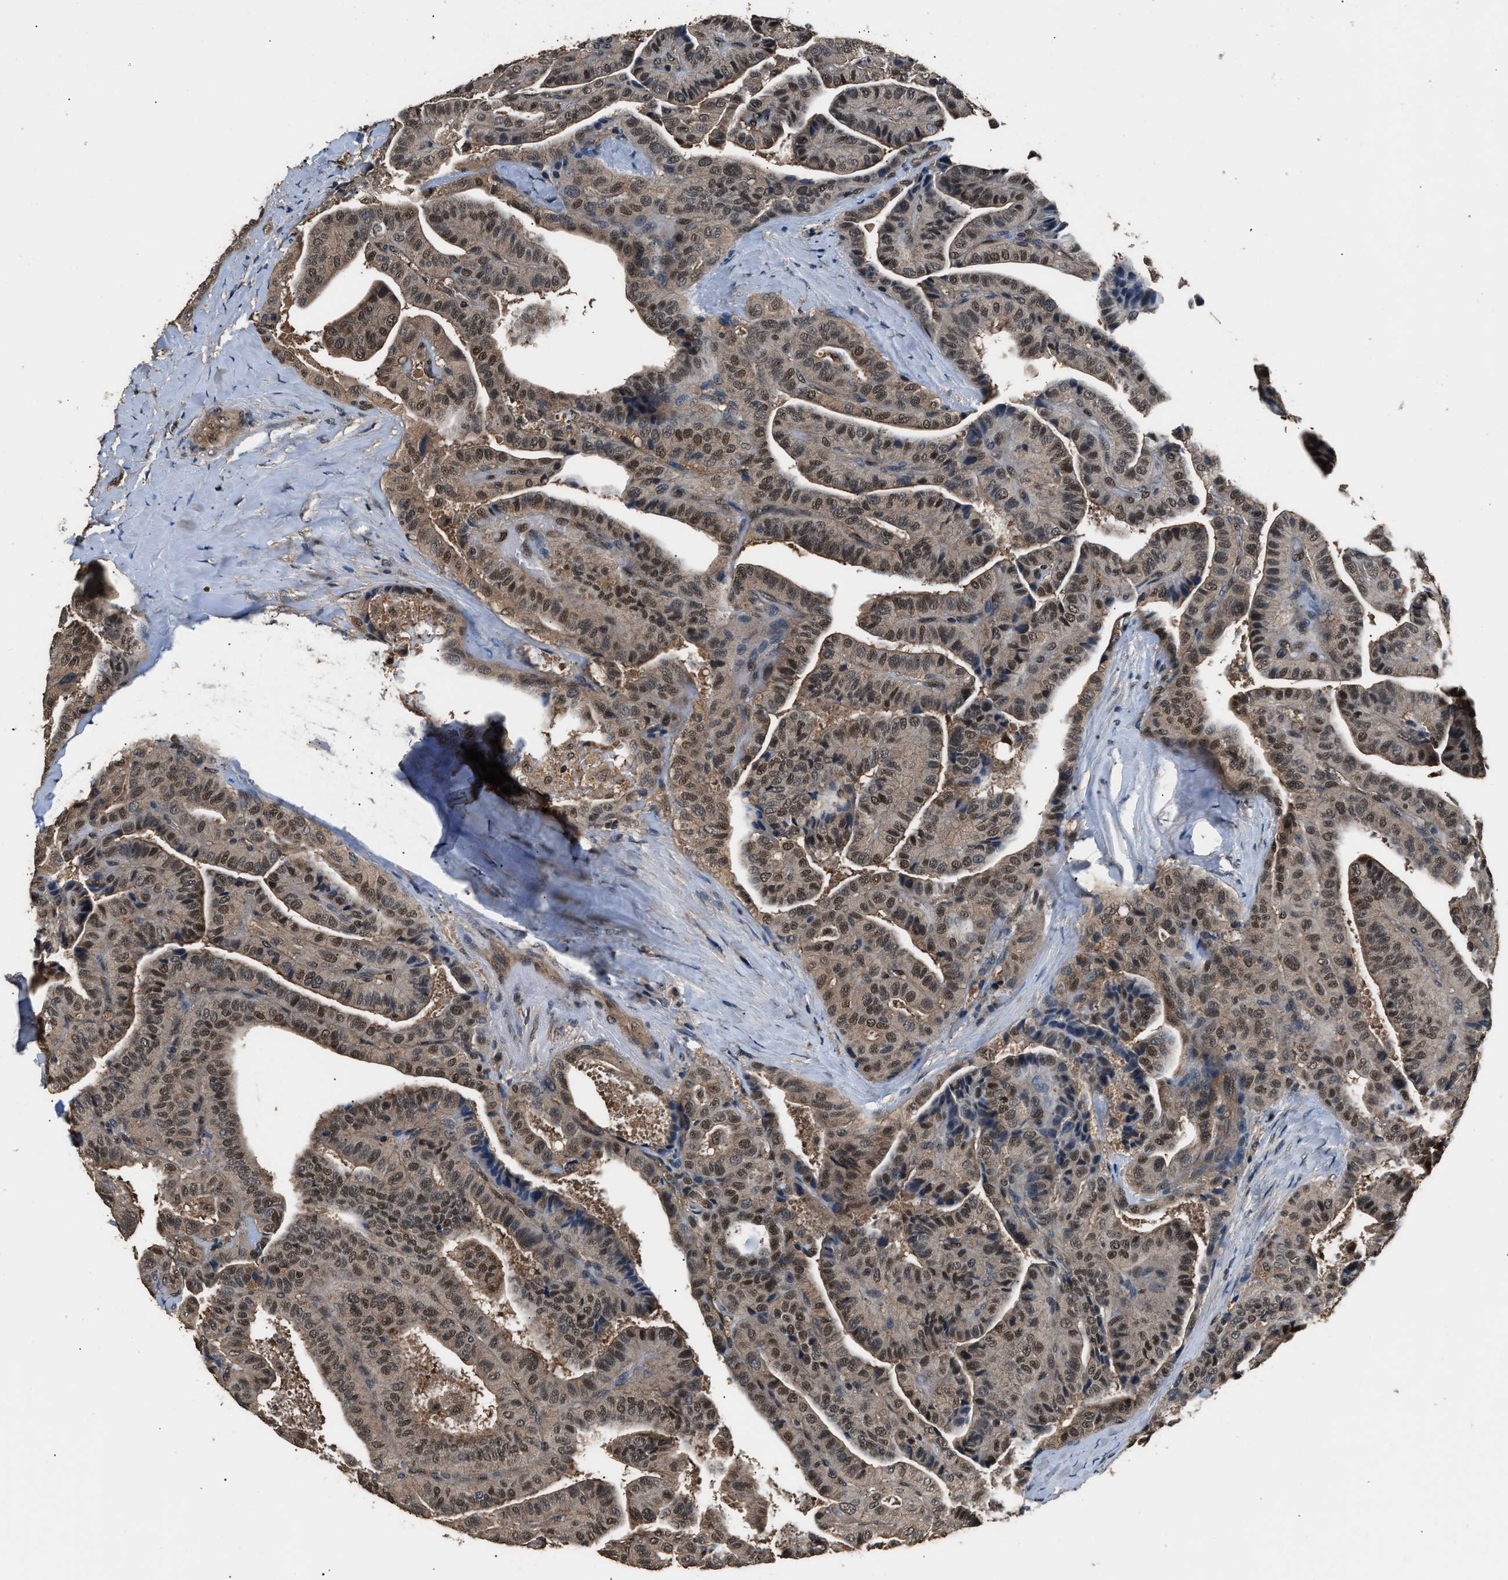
{"staining": {"intensity": "moderate", "quantity": ">75%", "location": "cytoplasmic/membranous,nuclear"}, "tissue": "thyroid cancer", "cell_type": "Tumor cells", "image_type": "cancer", "snomed": [{"axis": "morphology", "description": "Papillary adenocarcinoma, NOS"}, {"axis": "topography", "description": "Thyroid gland"}], "caption": "An immunohistochemistry (IHC) photomicrograph of neoplastic tissue is shown. Protein staining in brown labels moderate cytoplasmic/membranous and nuclear positivity in thyroid cancer within tumor cells.", "gene": "DFFA", "patient": {"sex": "male", "age": 77}}